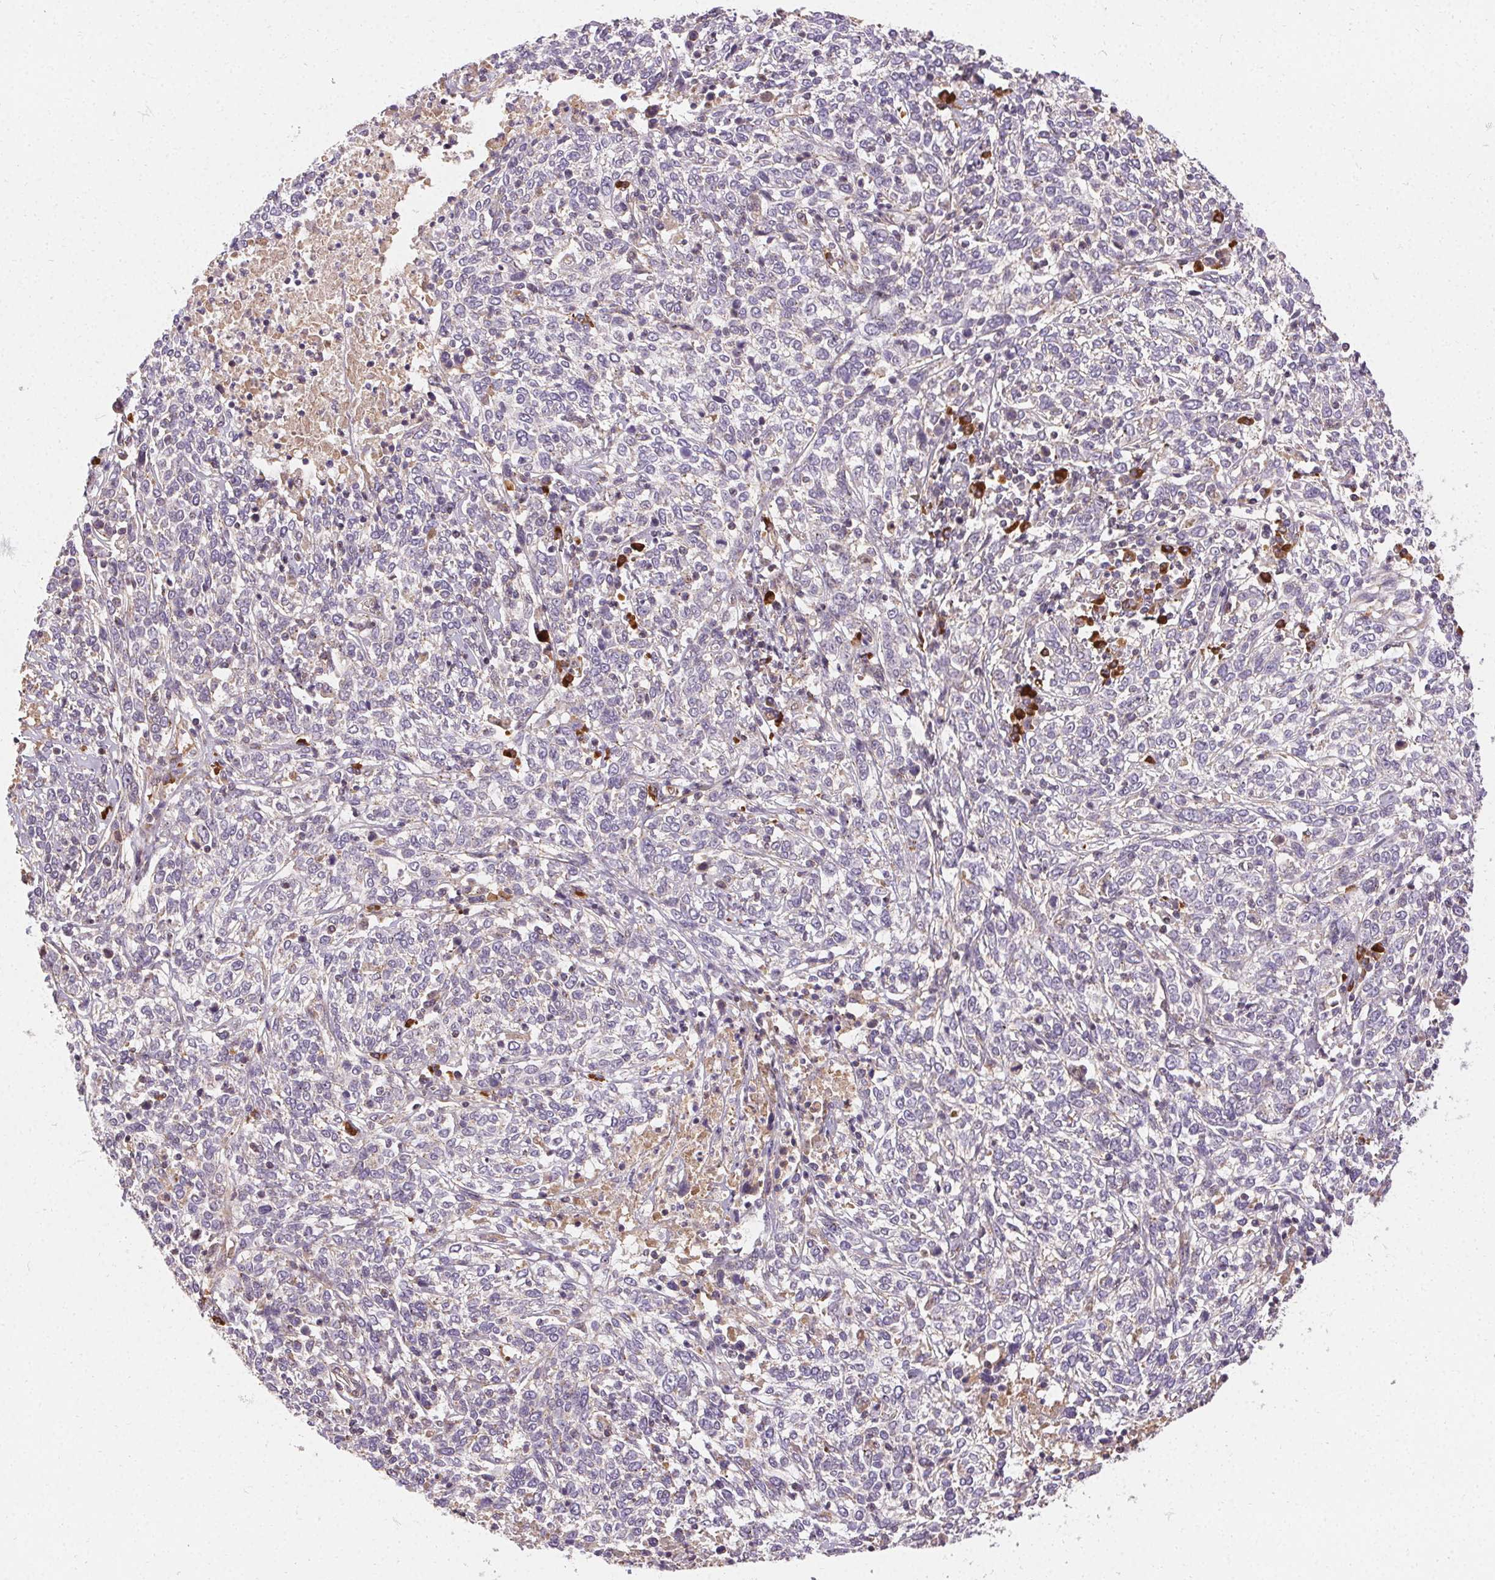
{"staining": {"intensity": "negative", "quantity": "none", "location": "none"}, "tissue": "cervical cancer", "cell_type": "Tumor cells", "image_type": "cancer", "snomed": [{"axis": "morphology", "description": "Squamous cell carcinoma, NOS"}, {"axis": "topography", "description": "Cervix"}], "caption": "This is an IHC histopathology image of squamous cell carcinoma (cervical). There is no staining in tumor cells.", "gene": "APLP1", "patient": {"sex": "female", "age": 46}}